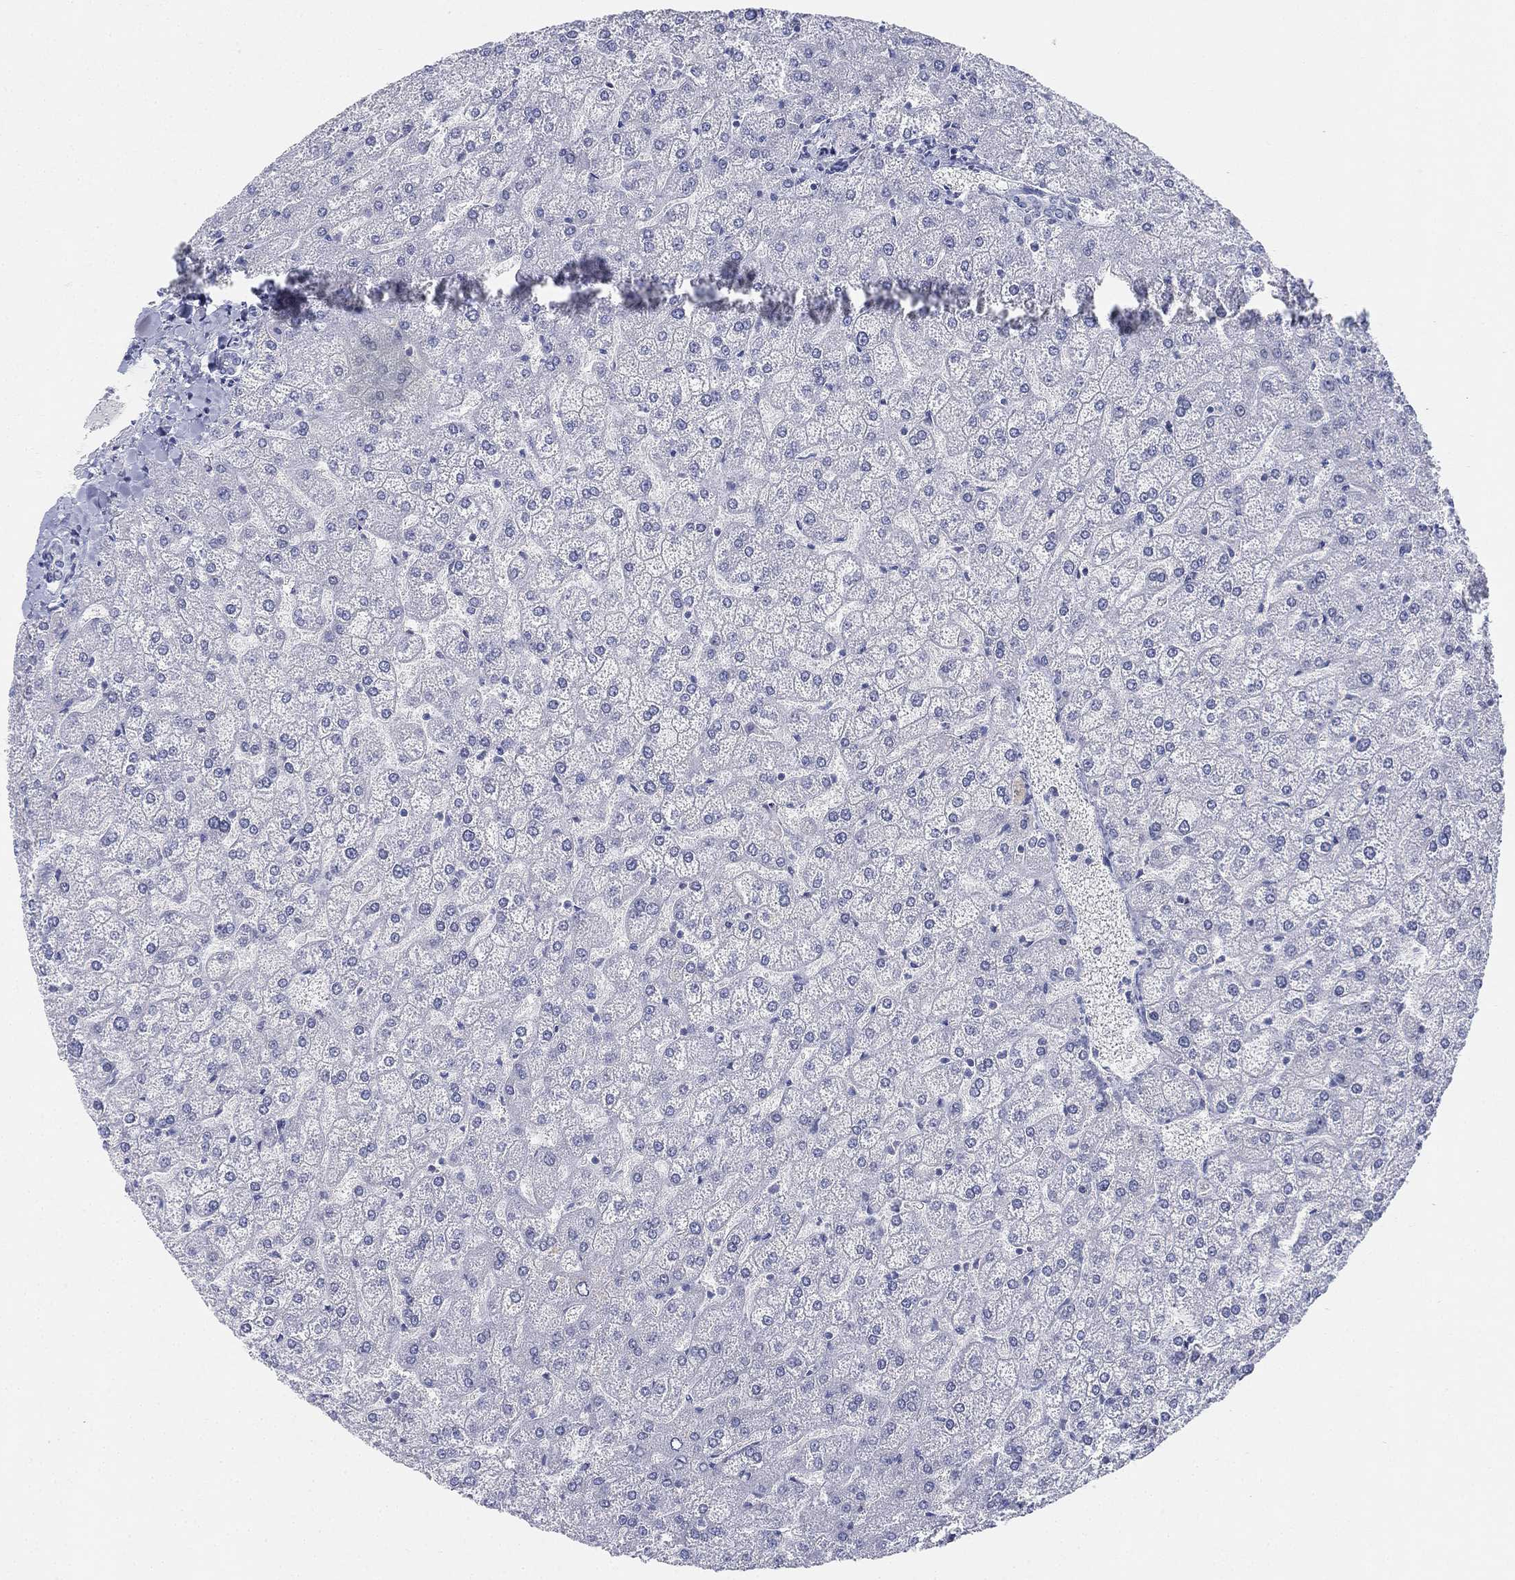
{"staining": {"intensity": "negative", "quantity": "none", "location": "none"}, "tissue": "liver", "cell_type": "Cholangiocytes", "image_type": "normal", "snomed": [{"axis": "morphology", "description": "Normal tissue, NOS"}, {"axis": "topography", "description": "Liver"}], "caption": "Liver was stained to show a protein in brown. There is no significant positivity in cholangiocytes. Brightfield microscopy of IHC stained with DAB (brown) and hematoxylin (blue), captured at high magnification.", "gene": "GCNA", "patient": {"sex": "female", "age": 32}}